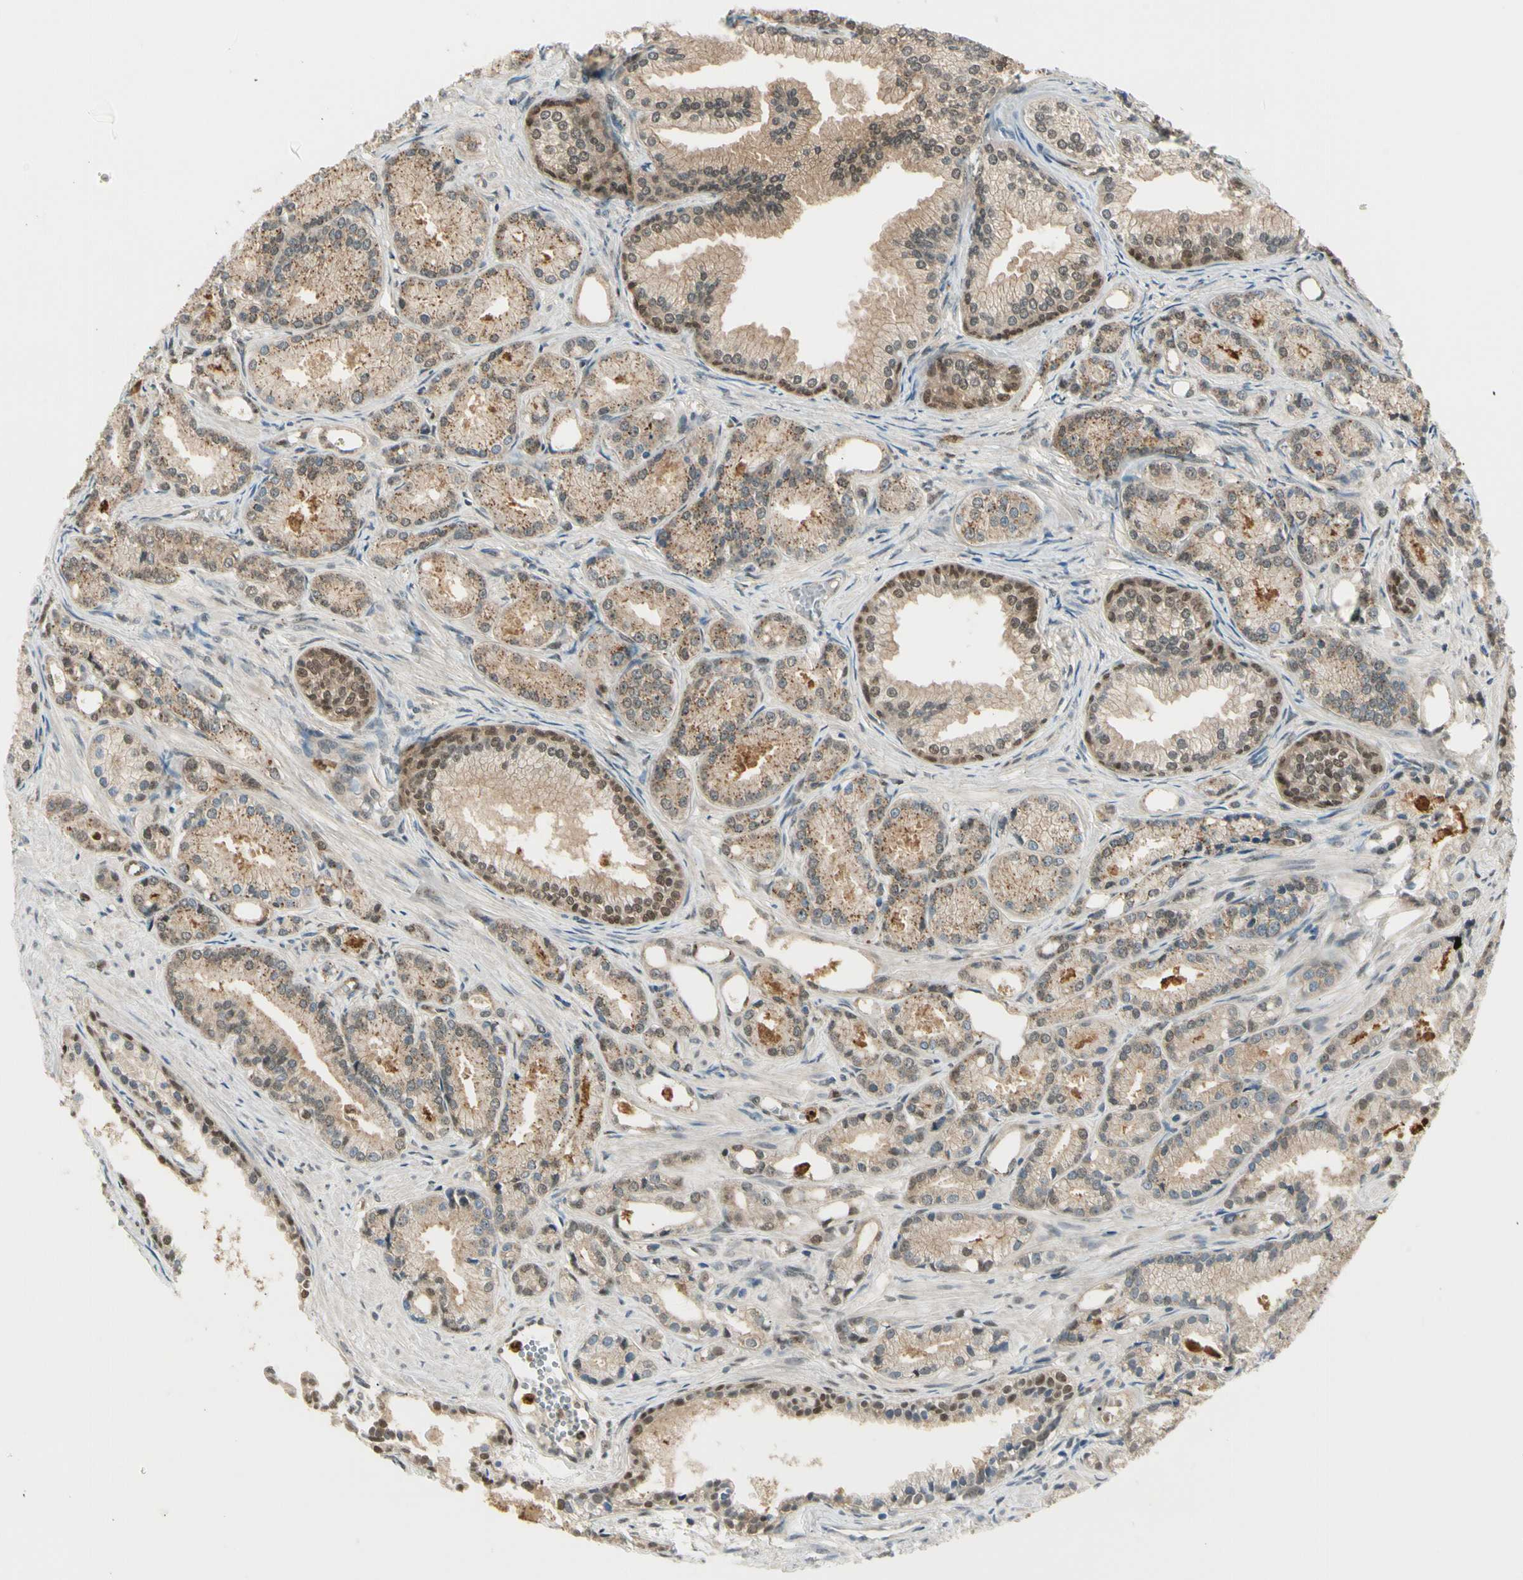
{"staining": {"intensity": "moderate", "quantity": "25%-75%", "location": "cytoplasmic/membranous"}, "tissue": "prostate cancer", "cell_type": "Tumor cells", "image_type": "cancer", "snomed": [{"axis": "morphology", "description": "Adenocarcinoma, Low grade"}, {"axis": "topography", "description": "Prostate"}], "caption": "A photomicrograph of human prostate cancer stained for a protein exhibits moderate cytoplasmic/membranous brown staining in tumor cells.", "gene": "LTA4H", "patient": {"sex": "male", "age": 72}}